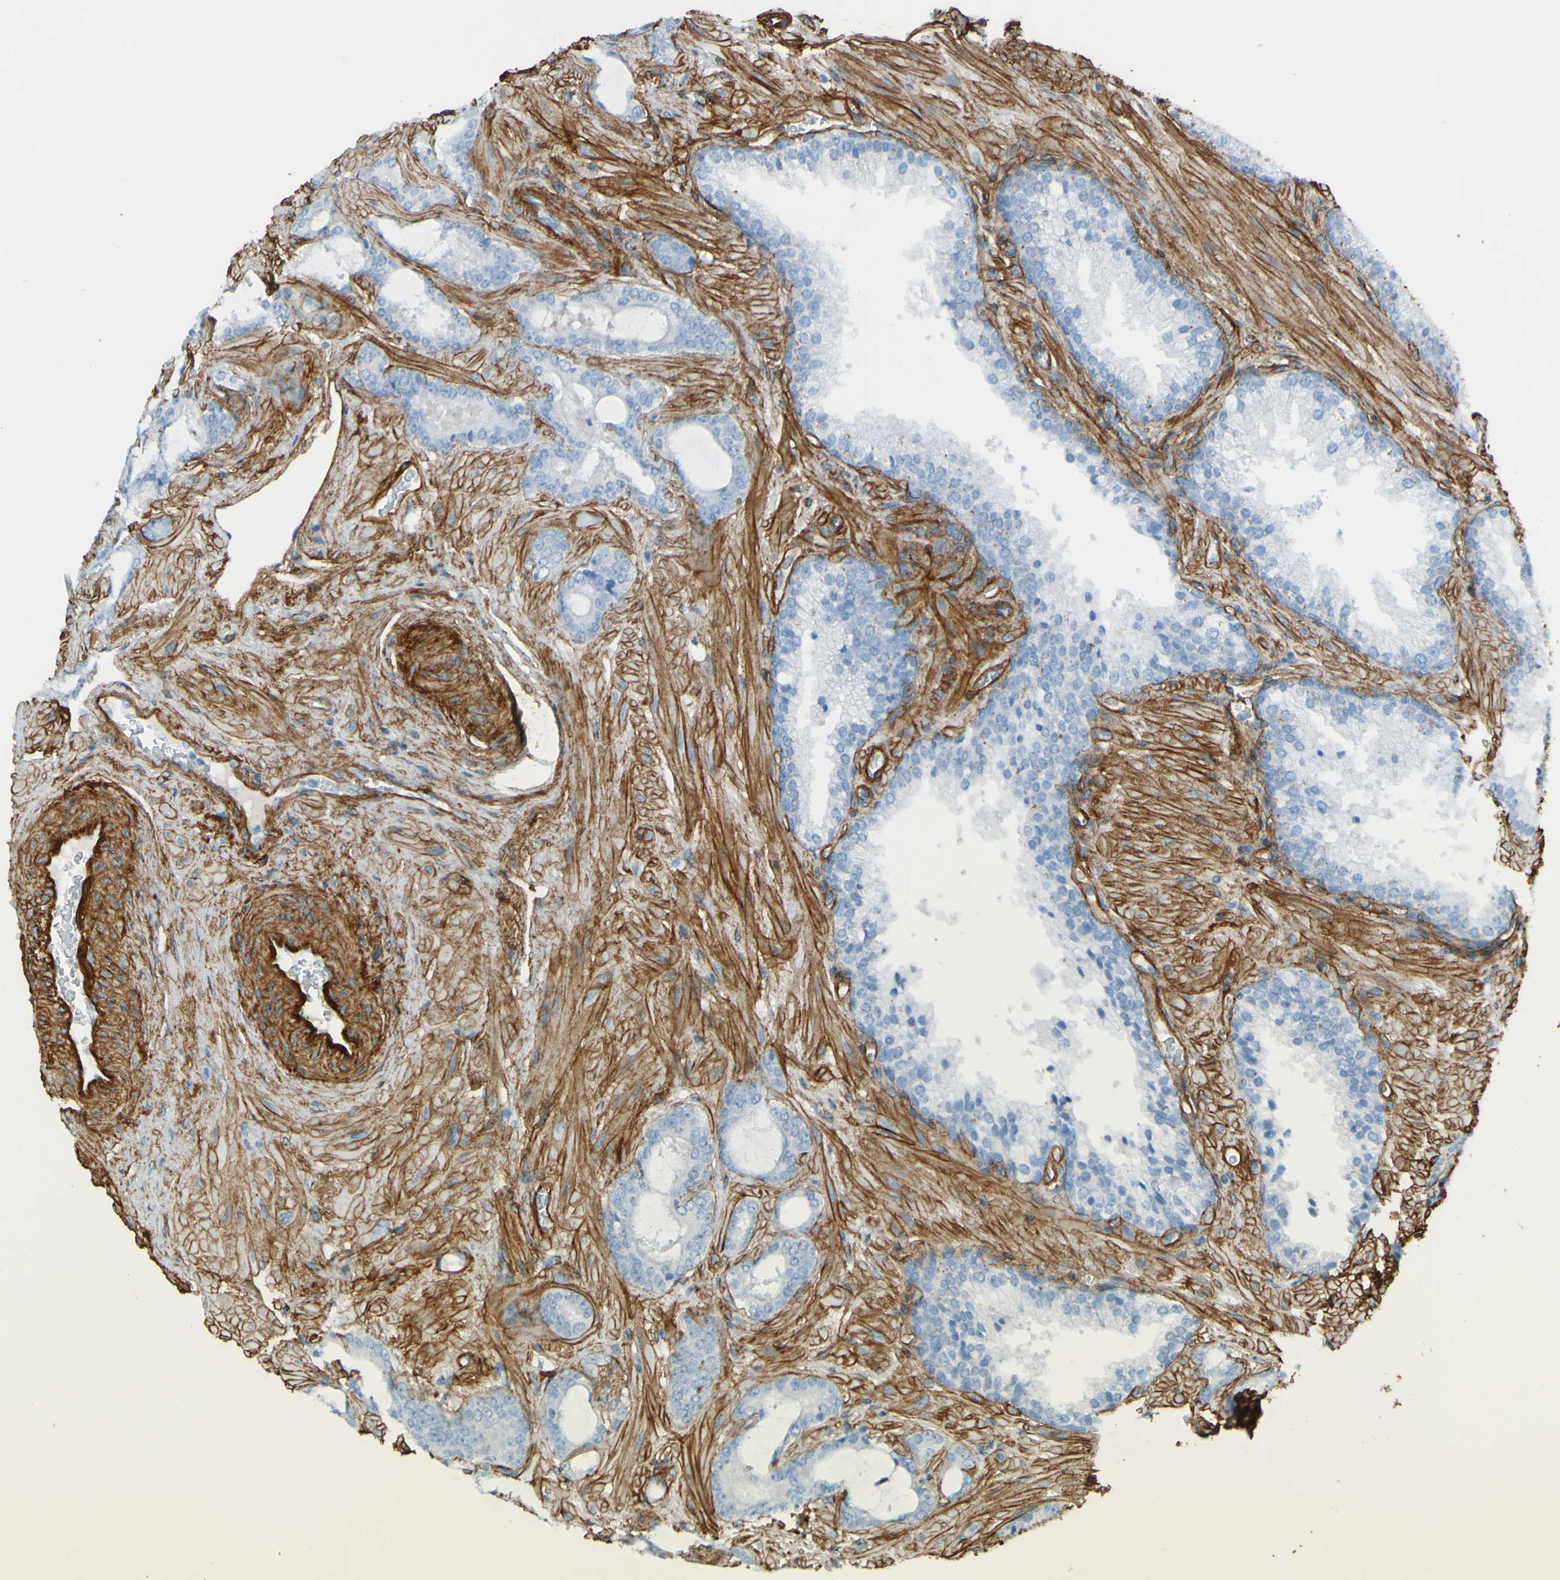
{"staining": {"intensity": "negative", "quantity": "none", "location": "none"}, "tissue": "prostate cancer", "cell_type": "Tumor cells", "image_type": "cancer", "snomed": [{"axis": "morphology", "description": "Adenocarcinoma, Low grade"}, {"axis": "topography", "description": "Prostate"}], "caption": "Protein analysis of prostate cancer demonstrates no significant positivity in tumor cells.", "gene": "COL4A2", "patient": {"sex": "male", "age": 63}}